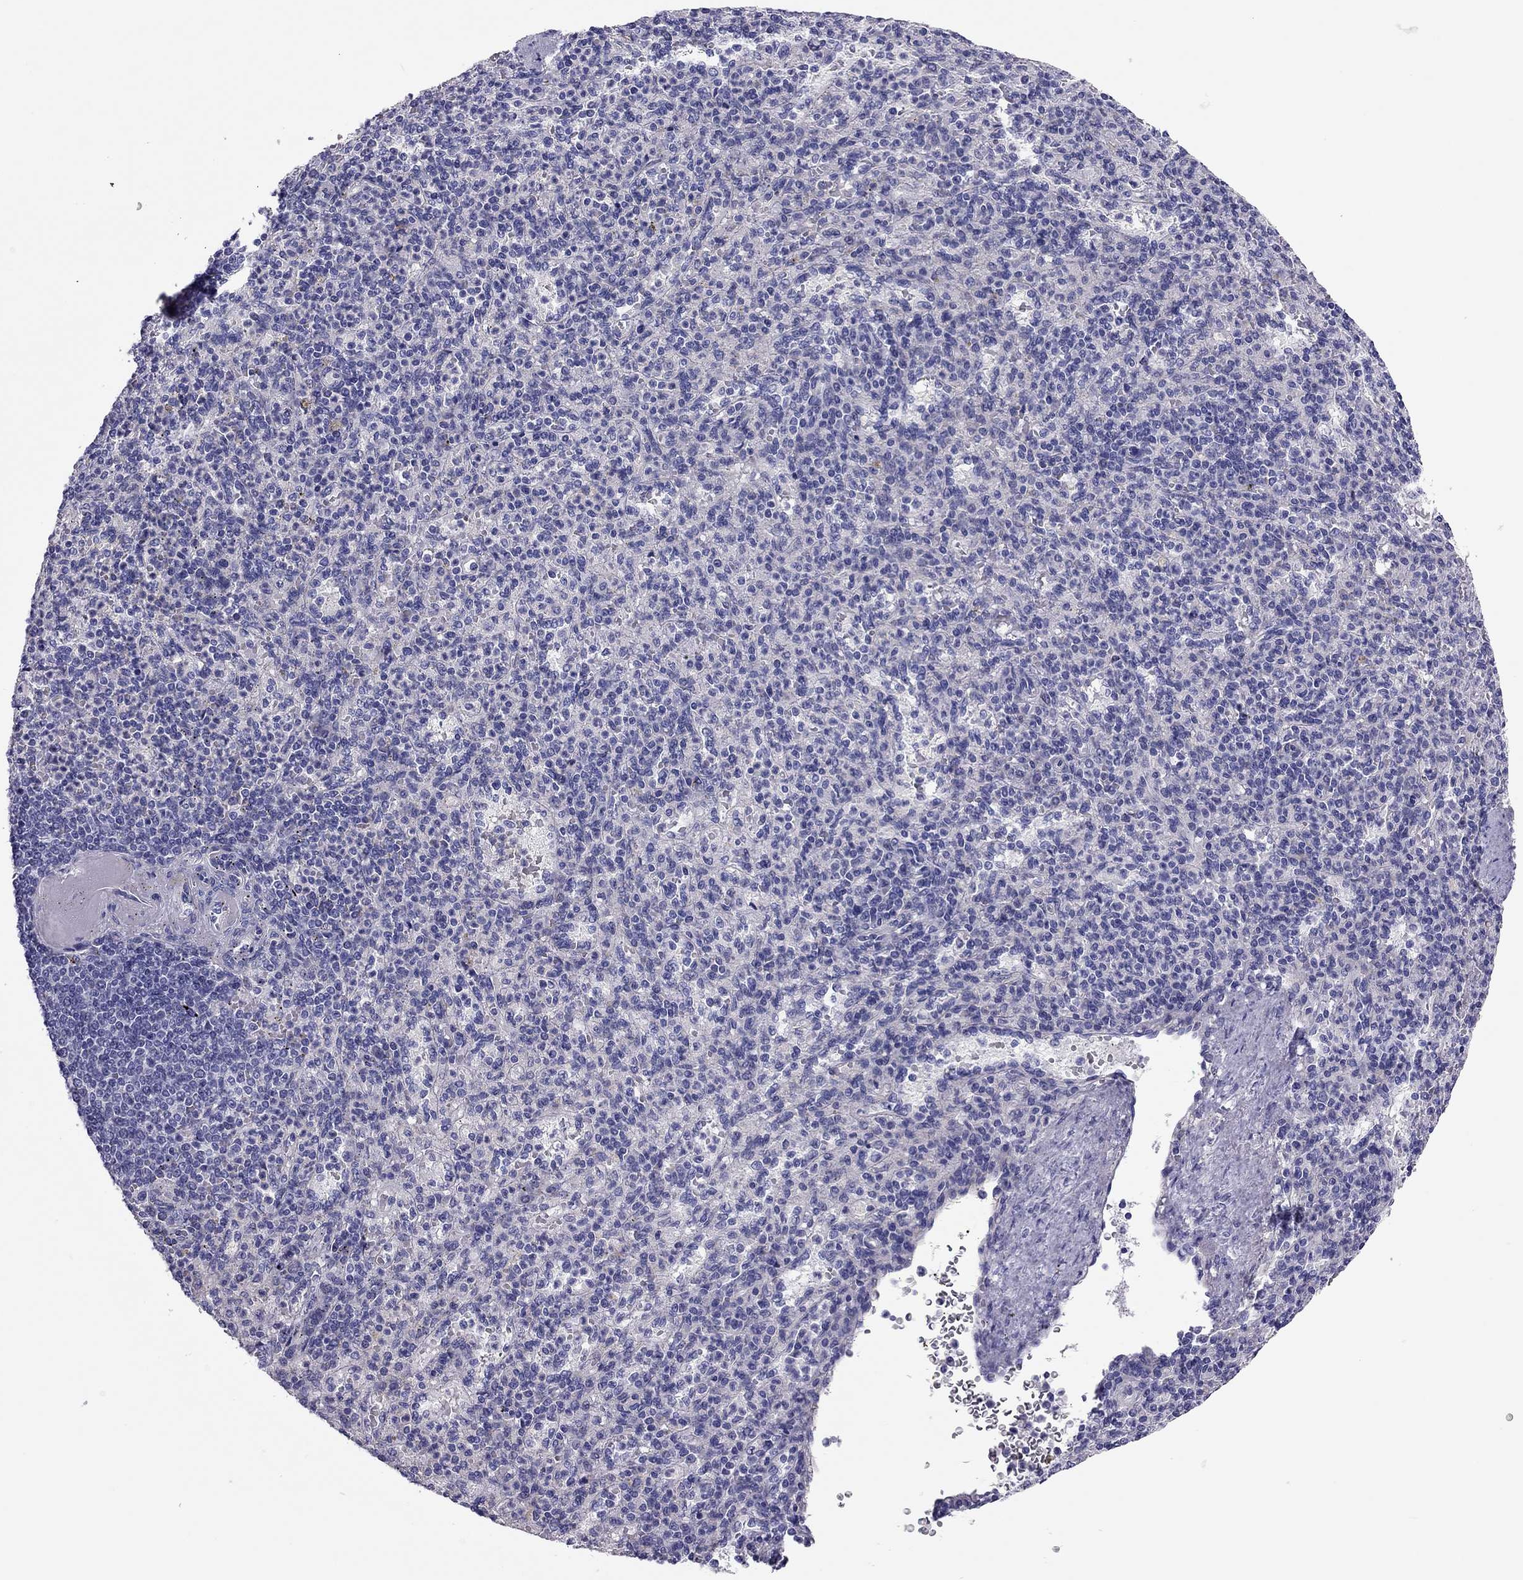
{"staining": {"intensity": "negative", "quantity": "none", "location": "none"}, "tissue": "spleen", "cell_type": "Cells in red pulp", "image_type": "normal", "snomed": [{"axis": "morphology", "description": "Normal tissue, NOS"}, {"axis": "topography", "description": "Spleen"}], "caption": "Cells in red pulp show no significant expression in benign spleen. The staining was performed using DAB to visualize the protein expression in brown, while the nuclei were stained in blue with hematoxylin (Magnification: 20x).", "gene": "SCARB1", "patient": {"sex": "female", "age": 74}}